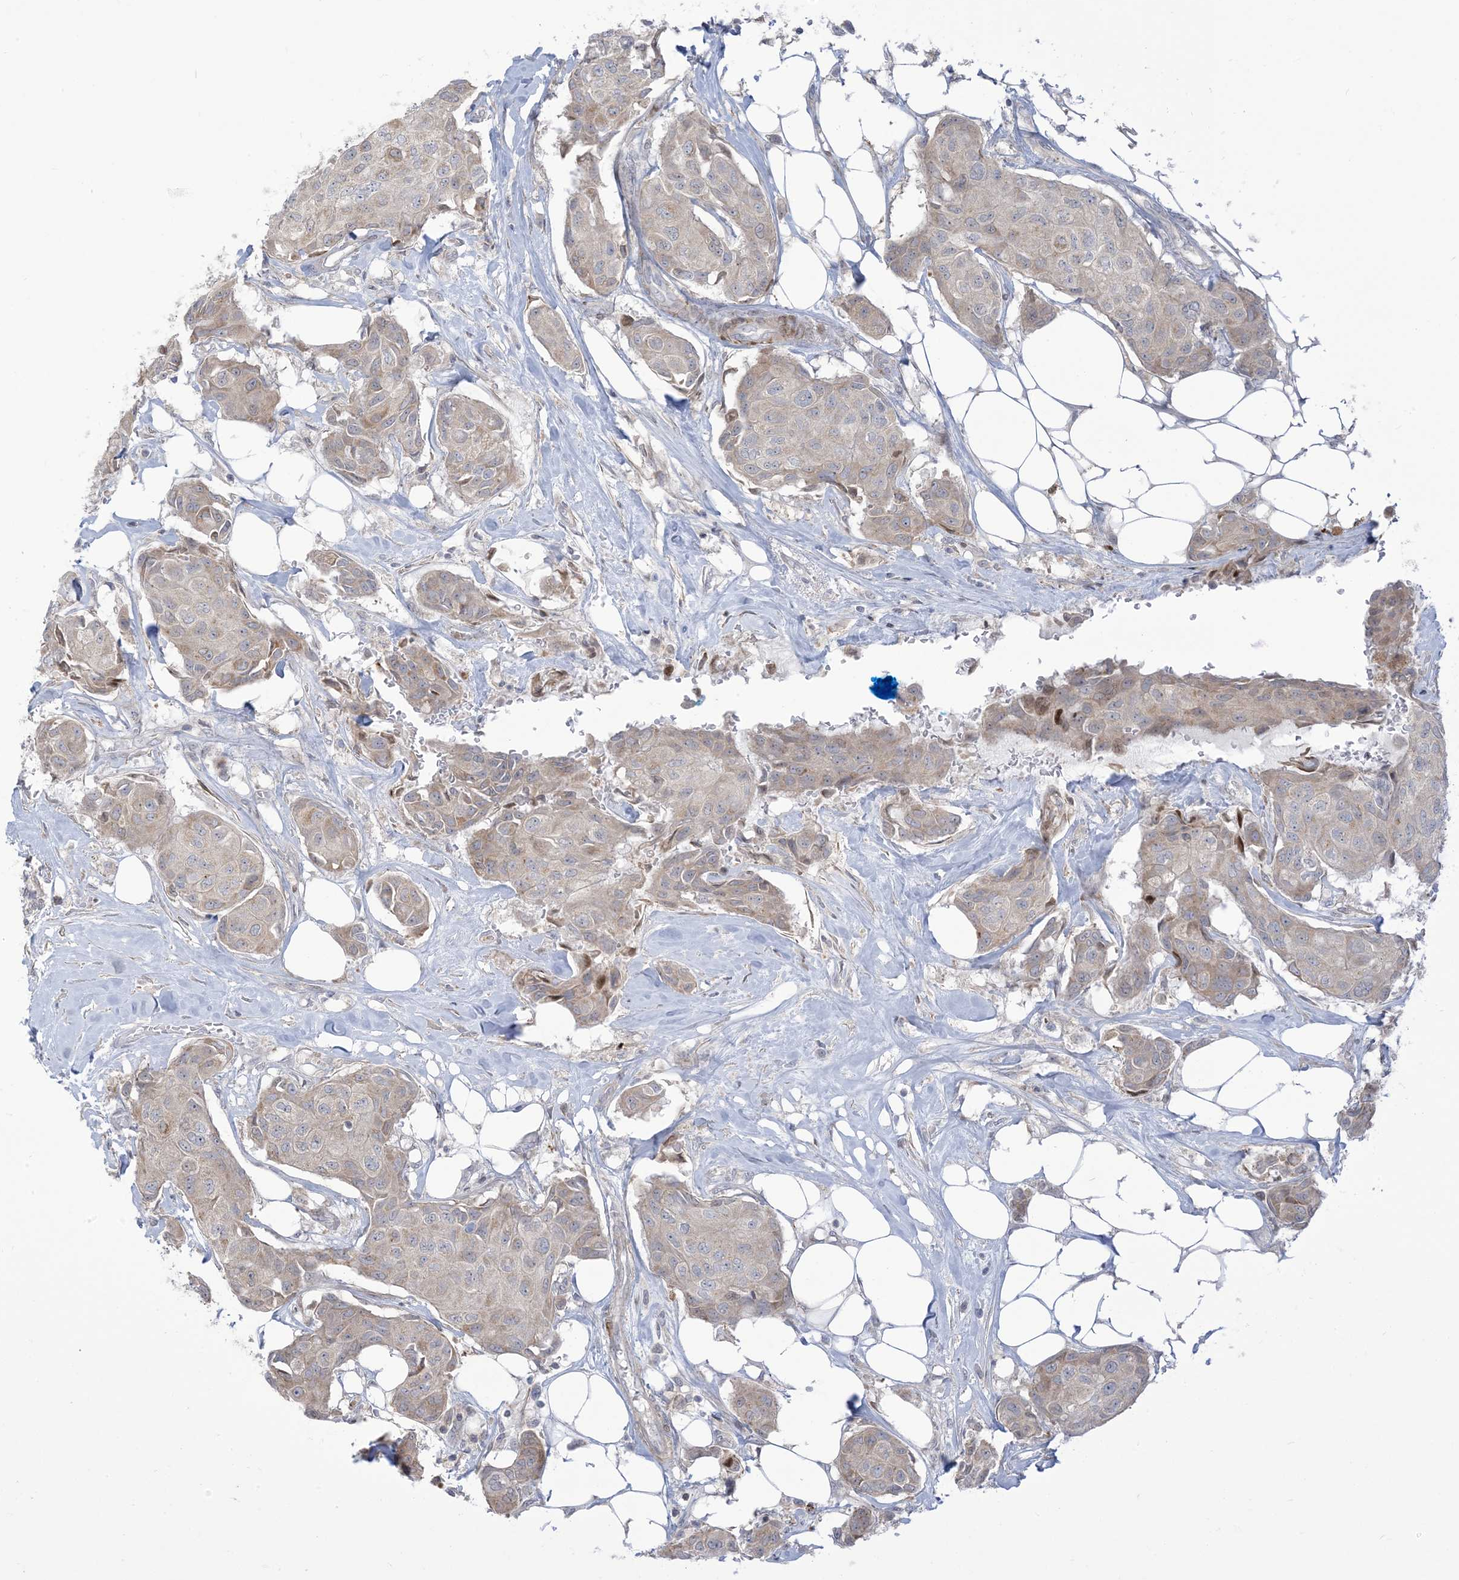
{"staining": {"intensity": "negative", "quantity": "none", "location": "none"}, "tissue": "breast cancer", "cell_type": "Tumor cells", "image_type": "cancer", "snomed": [{"axis": "morphology", "description": "Duct carcinoma"}, {"axis": "topography", "description": "Breast"}], "caption": "The immunohistochemistry (IHC) image has no significant expression in tumor cells of breast invasive ductal carcinoma tissue.", "gene": "AFTPH", "patient": {"sex": "female", "age": 80}}